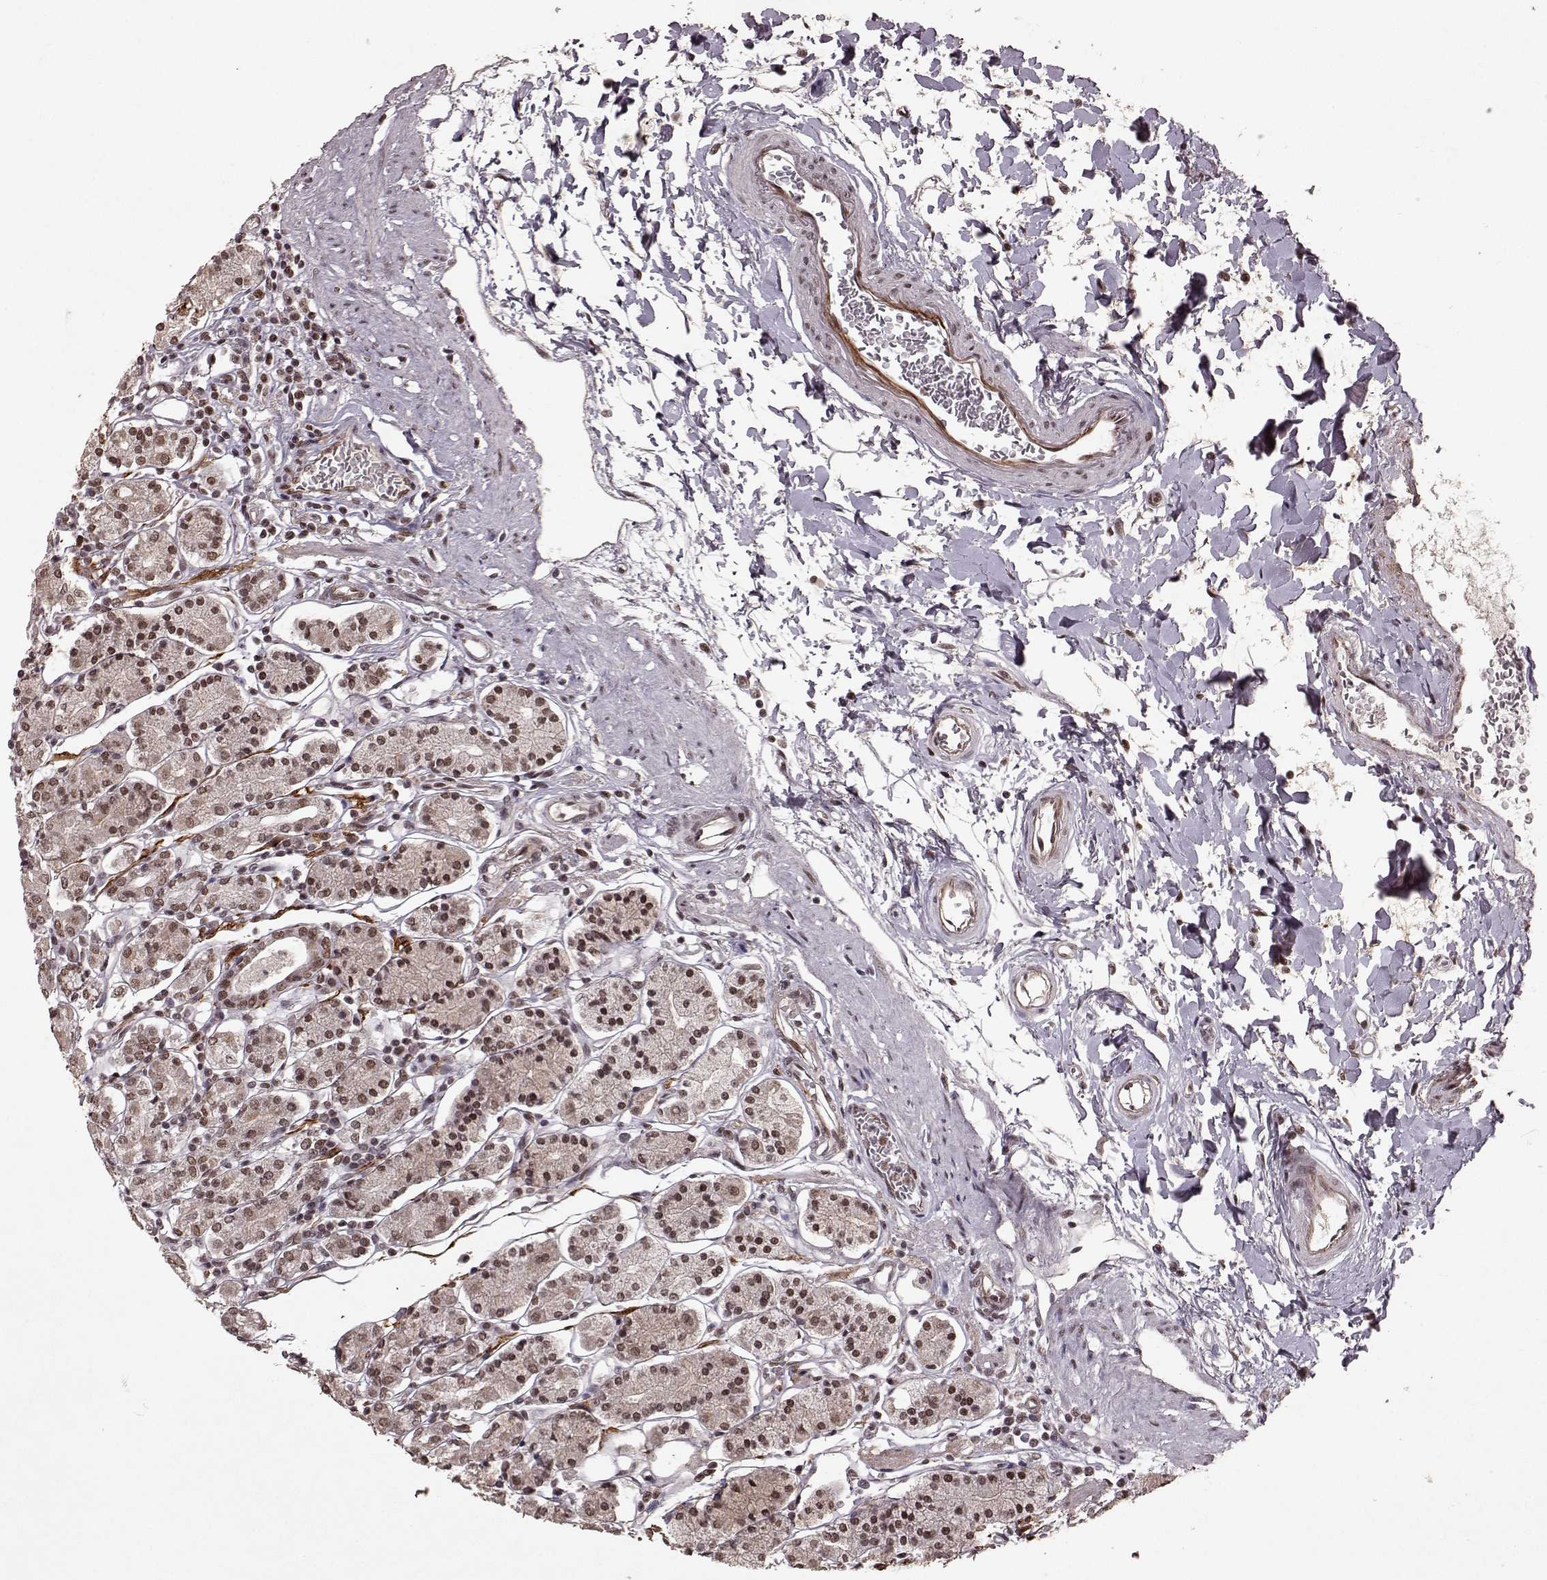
{"staining": {"intensity": "moderate", "quantity": ">75%", "location": "nuclear"}, "tissue": "stomach", "cell_type": "Glandular cells", "image_type": "normal", "snomed": [{"axis": "morphology", "description": "Normal tissue, NOS"}, {"axis": "topography", "description": "Stomach, upper"}, {"axis": "topography", "description": "Stomach"}], "caption": "Immunohistochemistry micrograph of normal human stomach stained for a protein (brown), which shows medium levels of moderate nuclear staining in about >75% of glandular cells.", "gene": "RRAGD", "patient": {"sex": "male", "age": 62}}